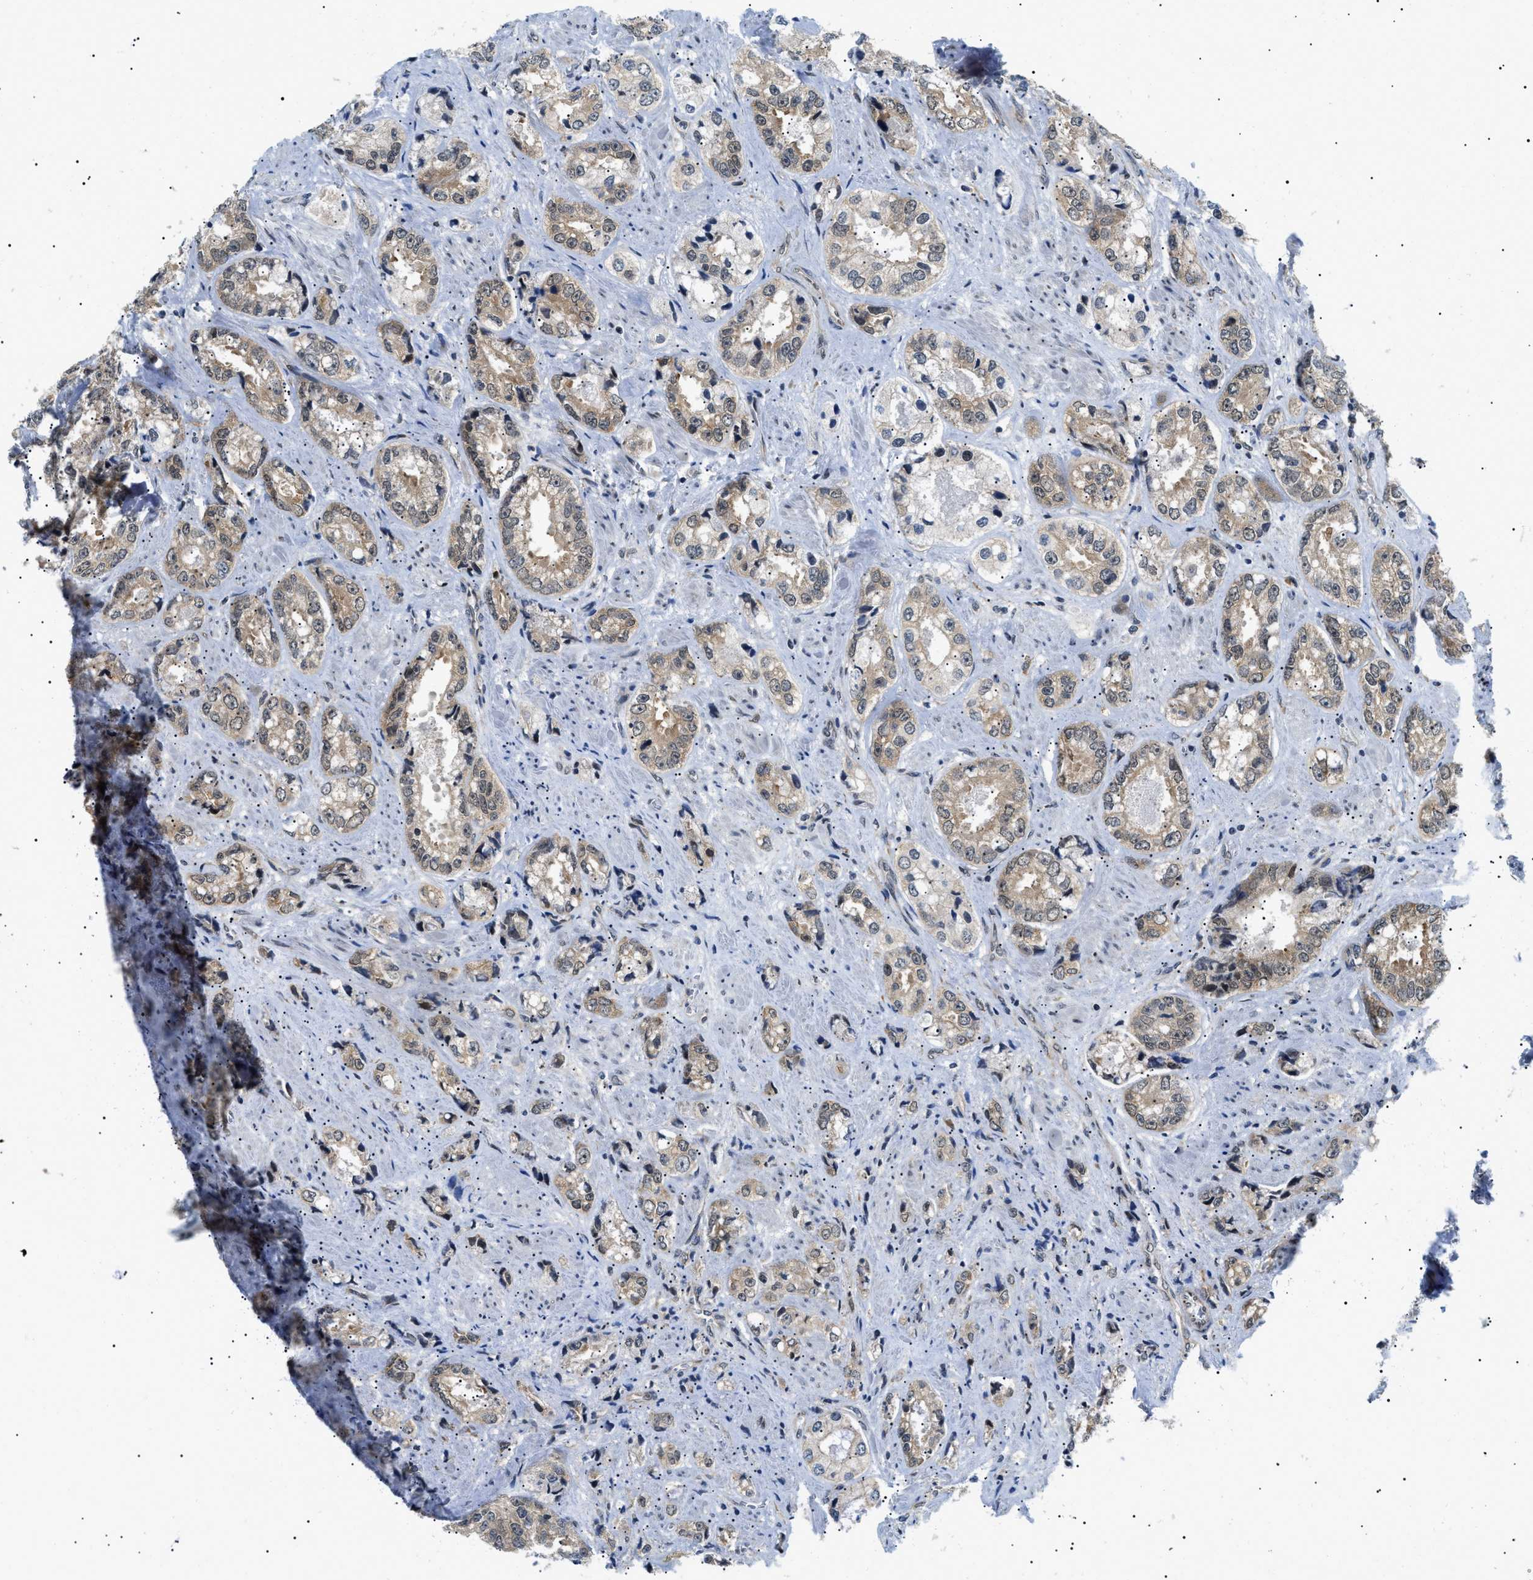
{"staining": {"intensity": "weak", "quantity": ">75%", "location": "cytoplasmic/membranous"}, "tissue": "prostate cancer", "cell_type": "Tumor cells", "image_type": "cancer", "snomed": [{"axis": "morphology", "description": "Adenocarcinoma, High grade"}, {"axis": "topography", "description": "Prostate"}], "caption": "An image of human prostate cancer stained for a protein demonstrates weak cytoplasmic/membranous brown staining in tumor cells. The staining is performed using DAB (3,3'-diaminobenzidine) brown chromogen to label protein expression. The nuclei are counter-stained blue using hematoxylin.", "gene": "CWC25", "patient": {"sex": "male", "age": 61}}